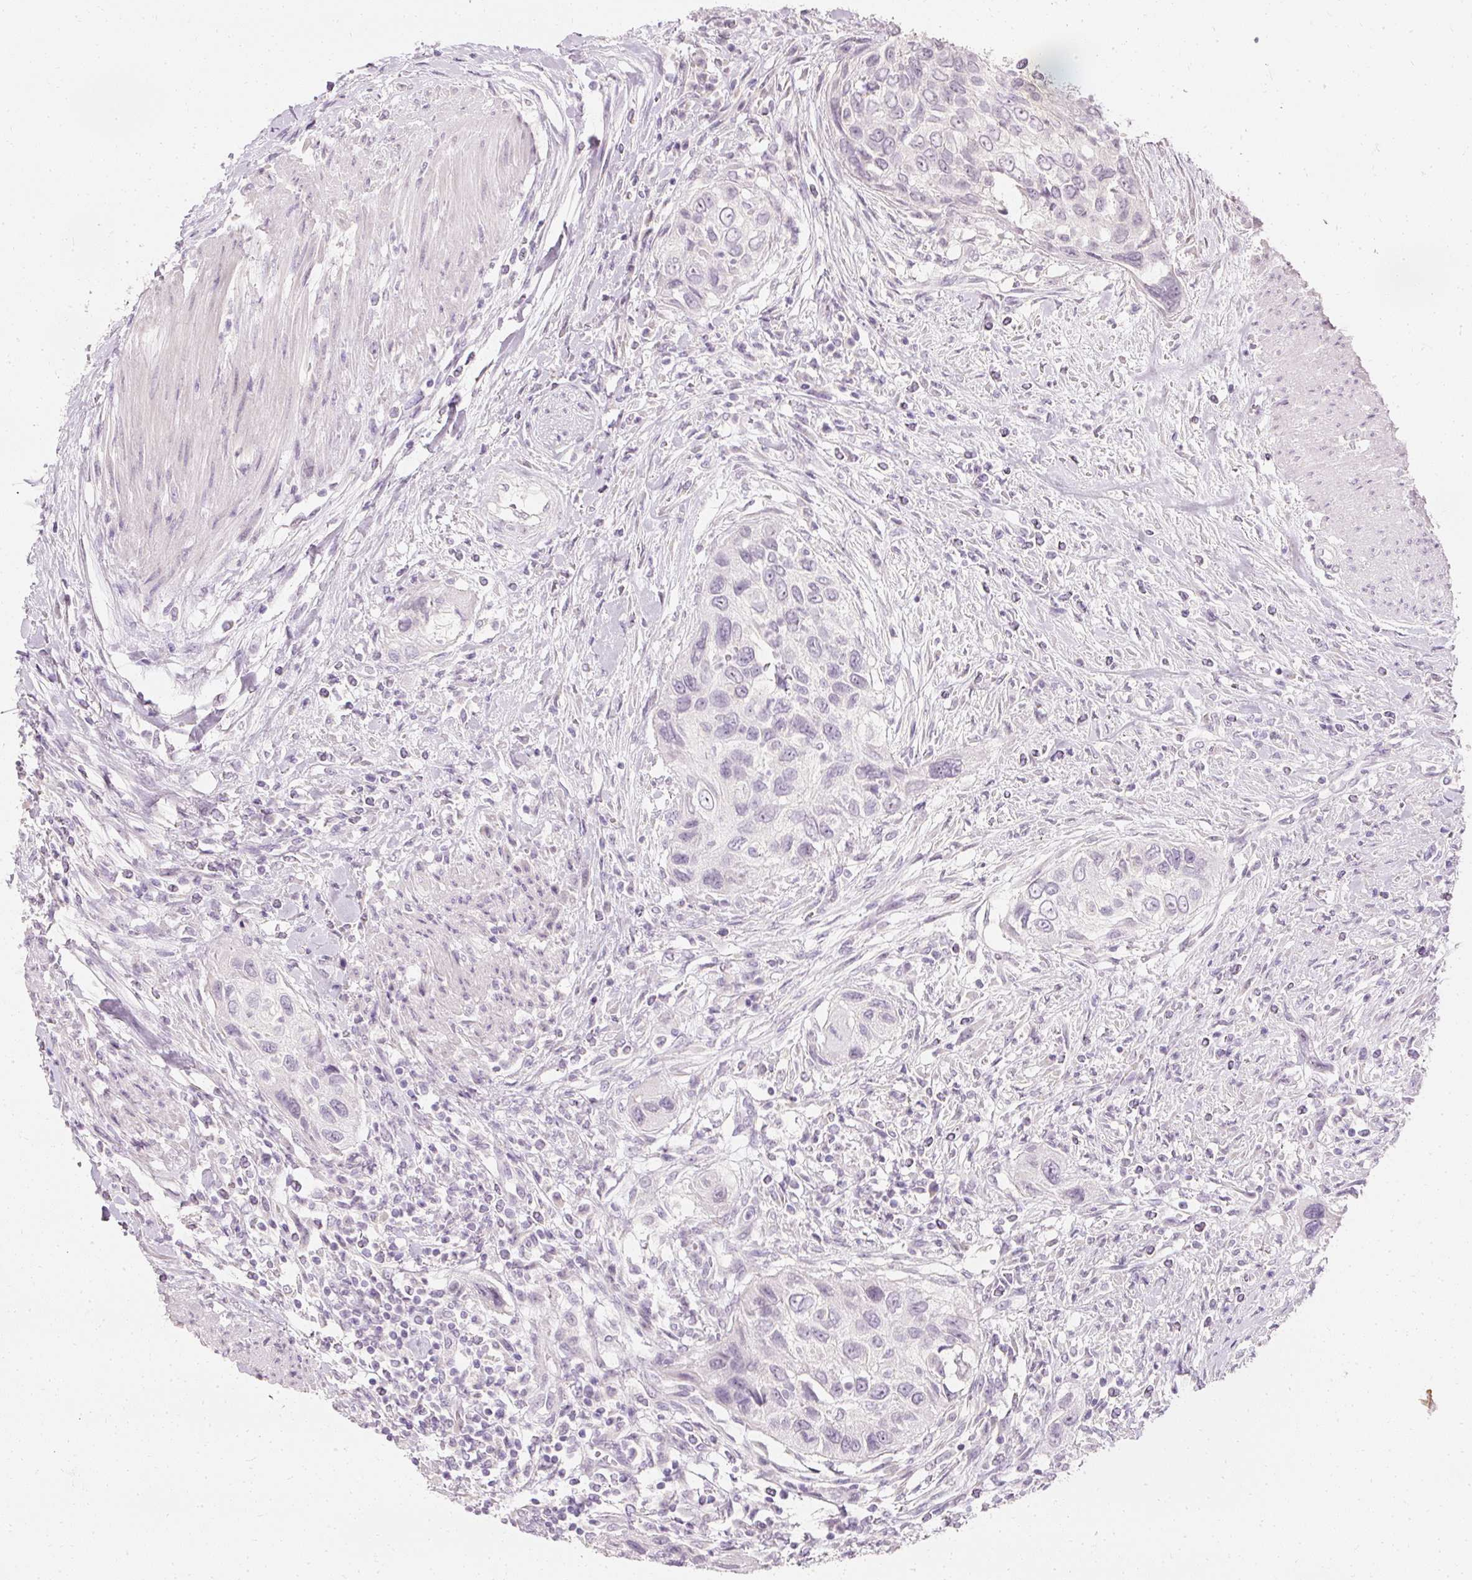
{"staining": {"intensity": "negative", "quantity": "none", "location": "none"}, "tissue": "urothelial cancer", "cell_type": "Tumor cells", "image_type": "cancer", "snomed": [{"axis": "morphology", "description": "Urothelial carcinoma, High grade"}, {"axis": "topography", "description": "Urinary bladder"}], "caption": "Urothelial cancer stained for a protein using immunohistochemistry (IHC) exhibits no staining tumor cells.", "gene": "ELAVL3", "patient": {"sex": "female", "age": 60}}